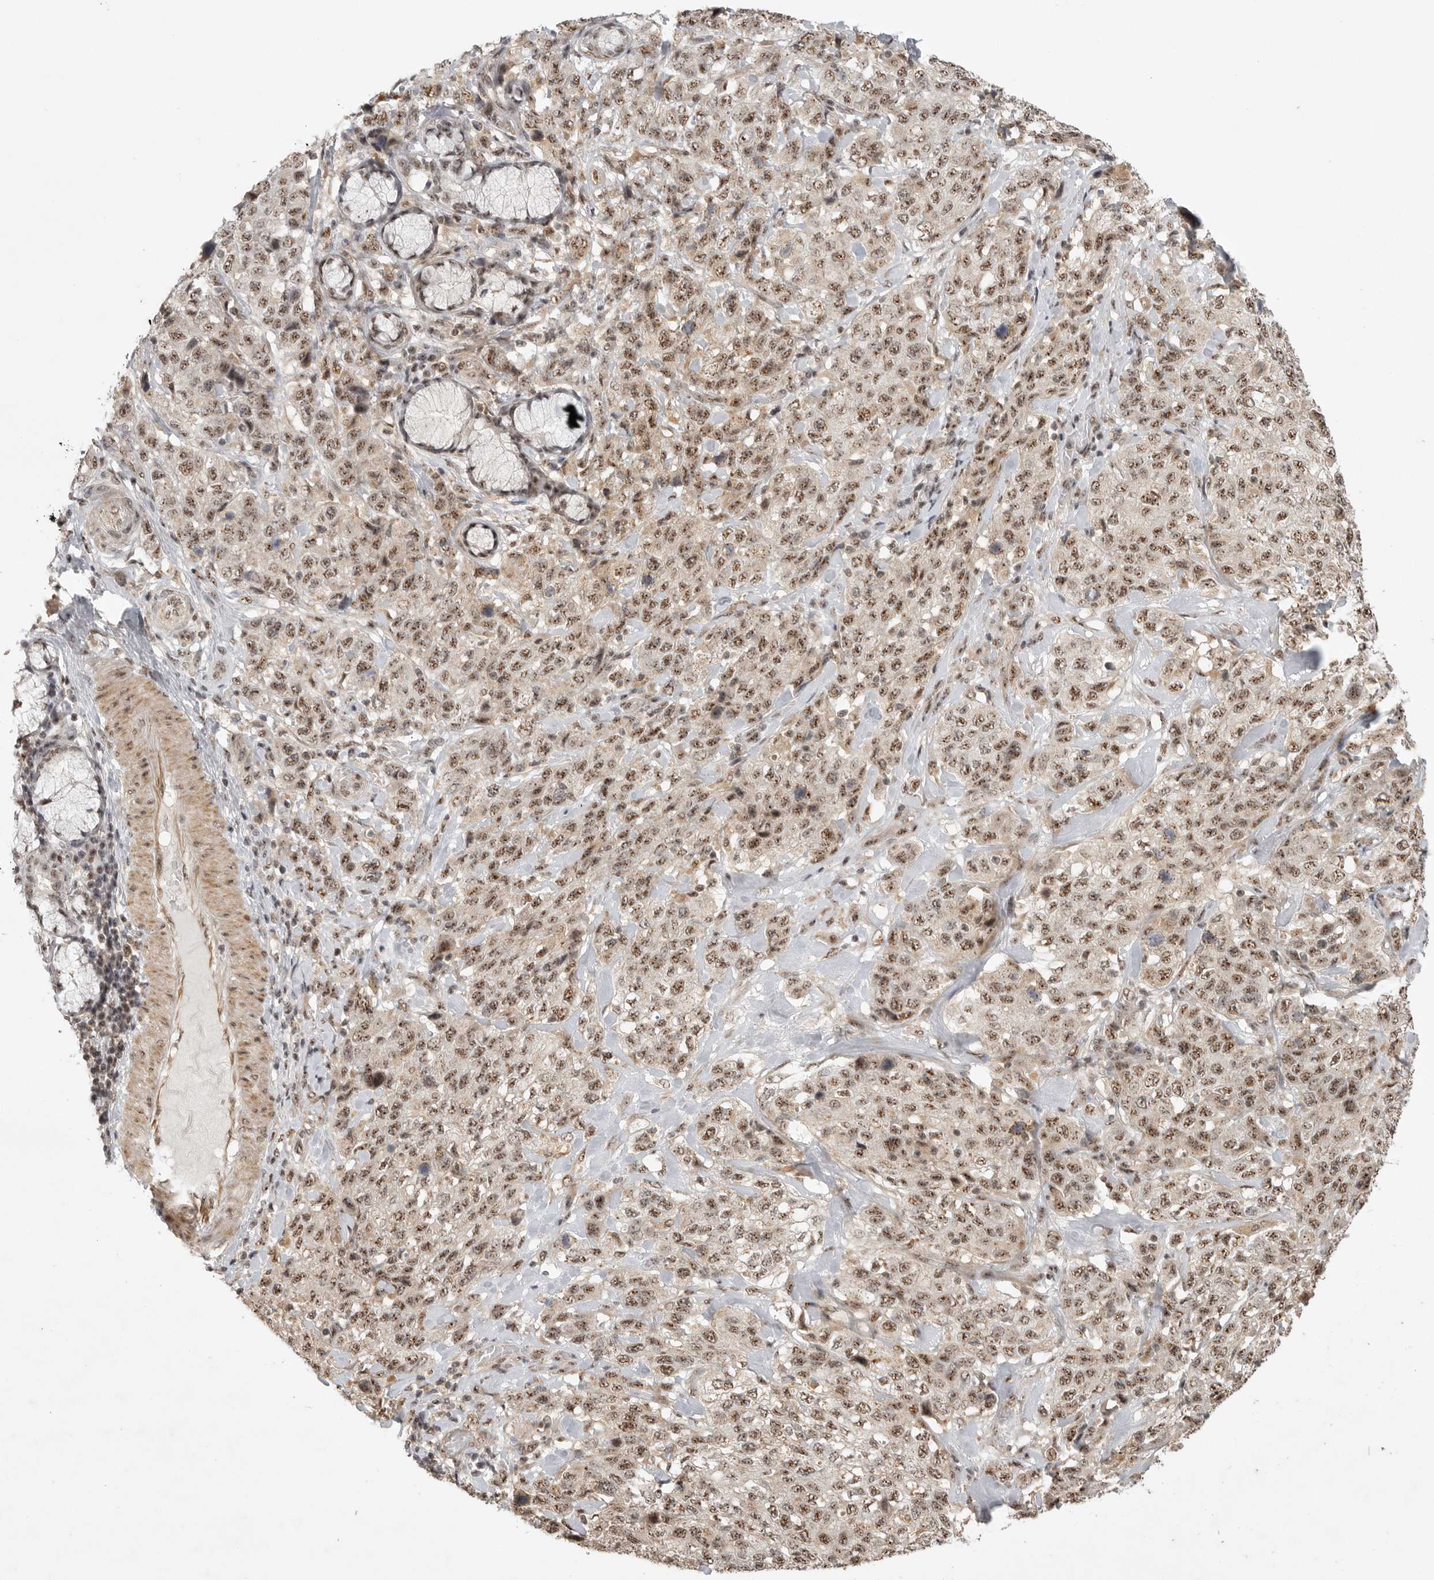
{"staining": {"intensity": "strong", "quantity": ">75%", "location": "nuclear"}, "tissue": "stomach cancer", "cell_type": "Tumor cells", "image_type": "cancer", "snomed": [{"axis": "morphology", "description": "Adenocarcinoma, NOS"}, {"axis": "topography", "description": "Stomach"}], "caption": "Immunohistochemical staining of stomach cancer (adenocarcinoma) displays high levels of strong nuclear expression in approximately >75% of tumor cells.", "gene": "POMP", "patient": {"sex": "male", "age": 48}}